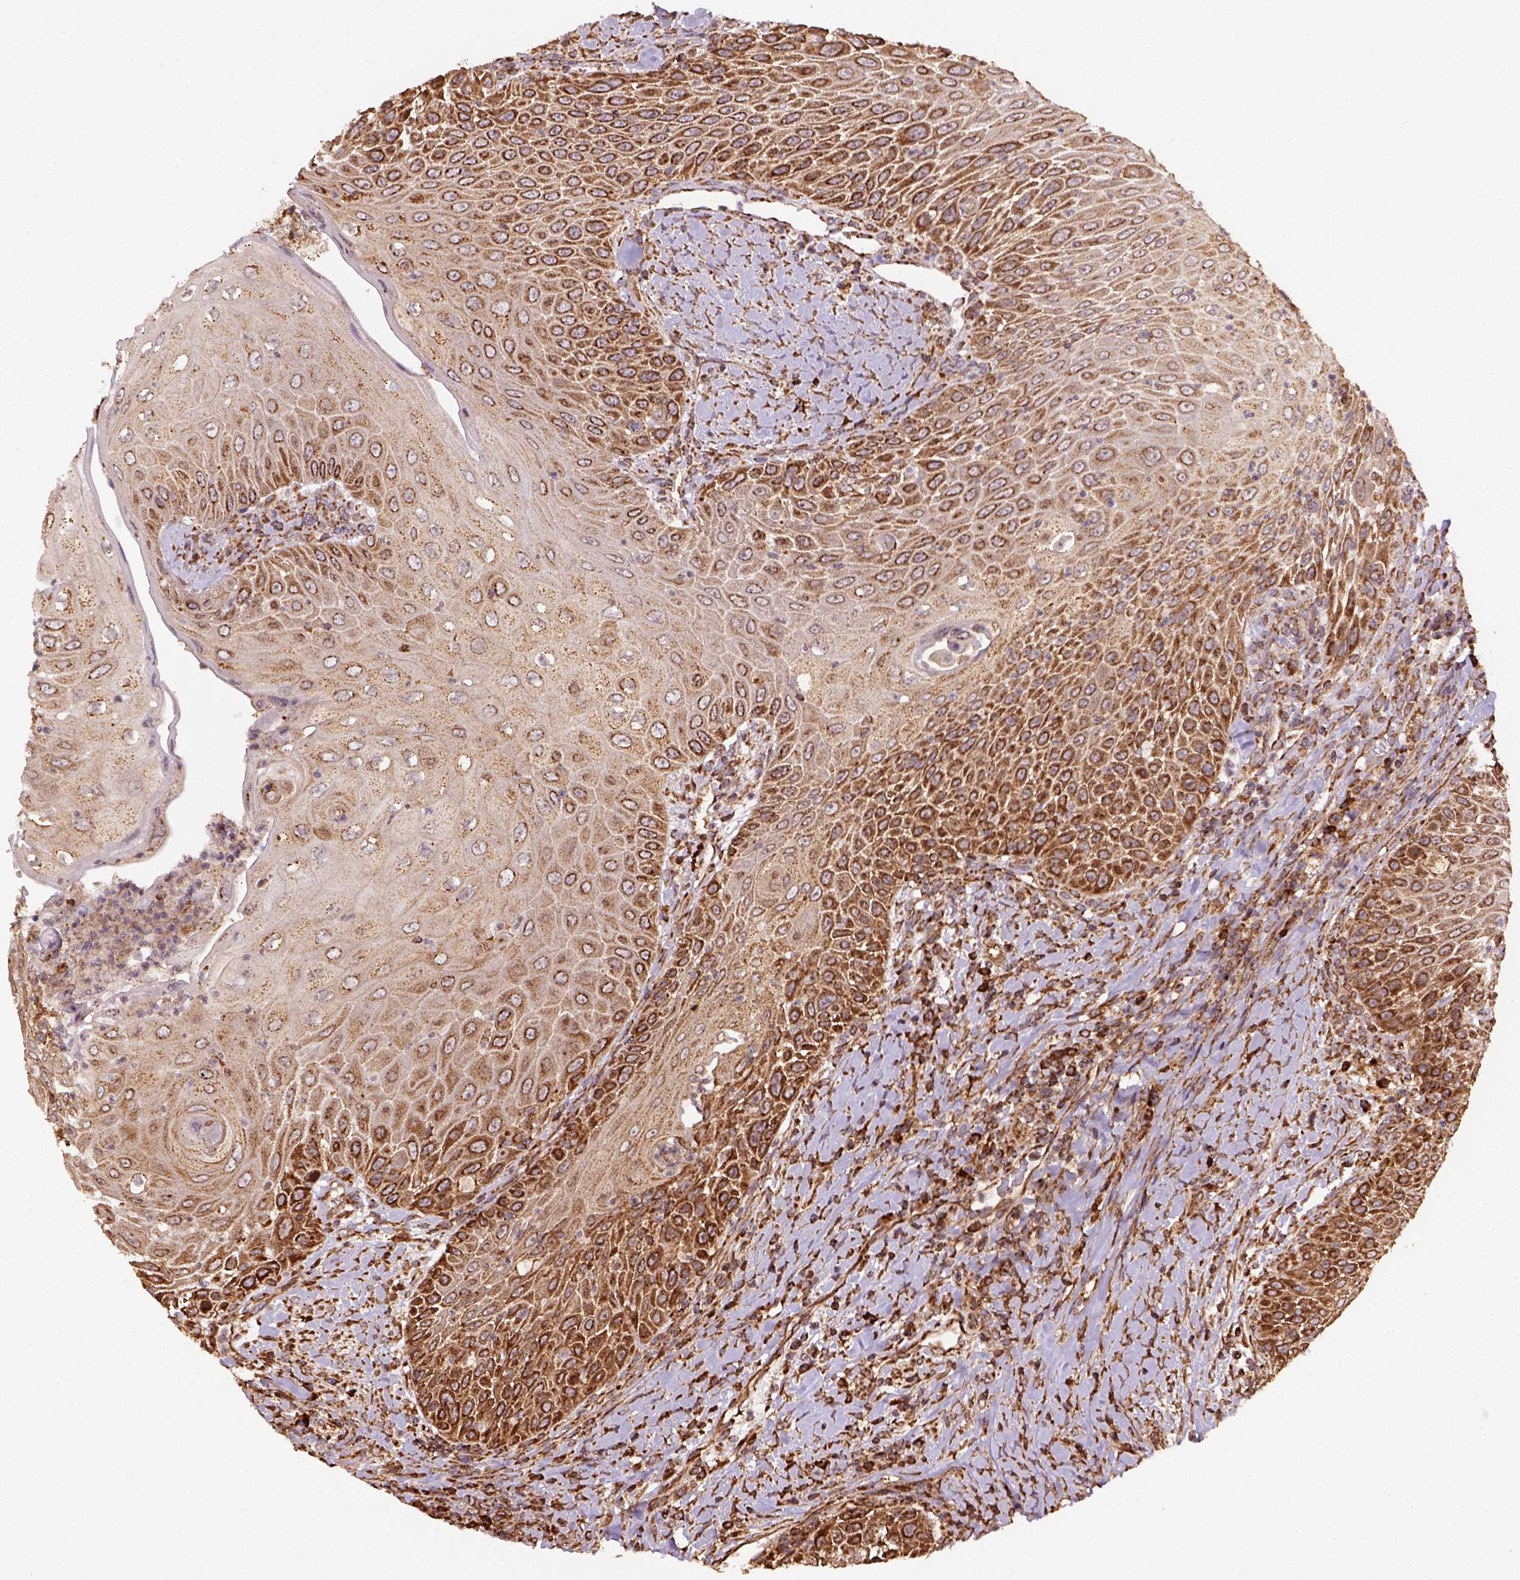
{"staining": {"intensity": "strong", "quantity": ">75%", "location": "cytoplasmic/membranous"}, "tissue": "head and neck cancer", "cell_type": "Tumor cells", "image_type": "cancer", "snomed": [{"axis": "morphology", "description": "Squamous cell carcinoma, NOS"}, {"axis": "topography", "description": "Head-Neck"}], "caption": "This histopathology image demonstrates IHC staining of human head and neck cancer, with high strong cytoplasmic/membranous staining in about >75% of tumor cells.", "gene": "MAPK8IP3", "patient": {"sex": "male", "age": 69}}